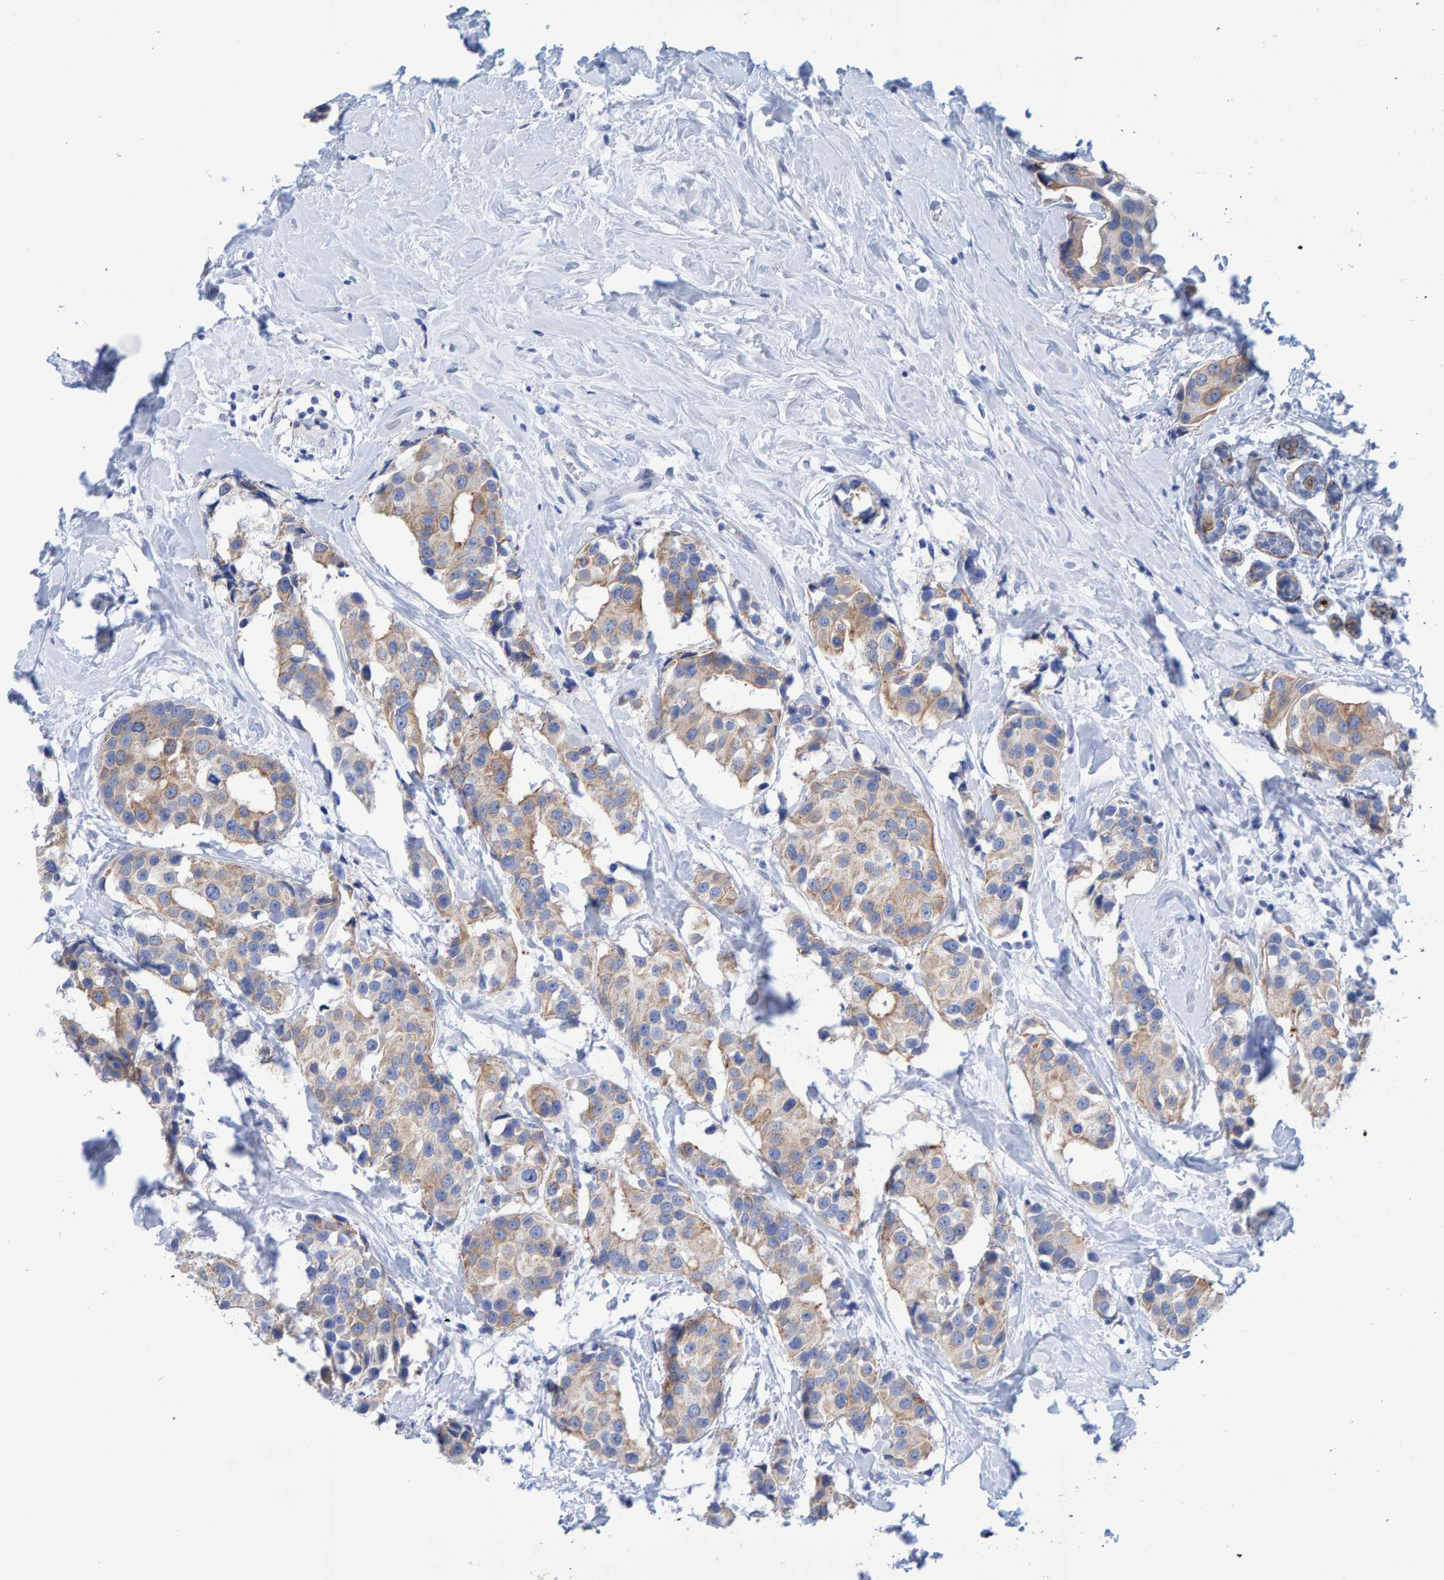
{"staining": {"intensity": "moderate", "quantity": ">75%", "location": "cytoplasmic/membranous"}, "tissue": "breast cancer", "cell_type": "Tumor cells", "image_type": "cancer", "snomed": [{"axis": "morphology", "description": "Normal tissue, NOS"}, {"axis": "morphology", "description": "Duct carcinoma"}, {"axis": "topography", "description": "Breast"}], "caption": "High-magnification brightfield microscopy of breast cancer (intraductal carcinoma) stained with DAB (3,3'-diaminobenzidine) (brown) and counterstained with hematoxylin (blue). tumor cells exhibit moderate cytoplasmic/membranous expression is appreciated in about>75% of cells.", "gene": "JAKMIP3", "patient": {"sex": "female", "age": 39}}